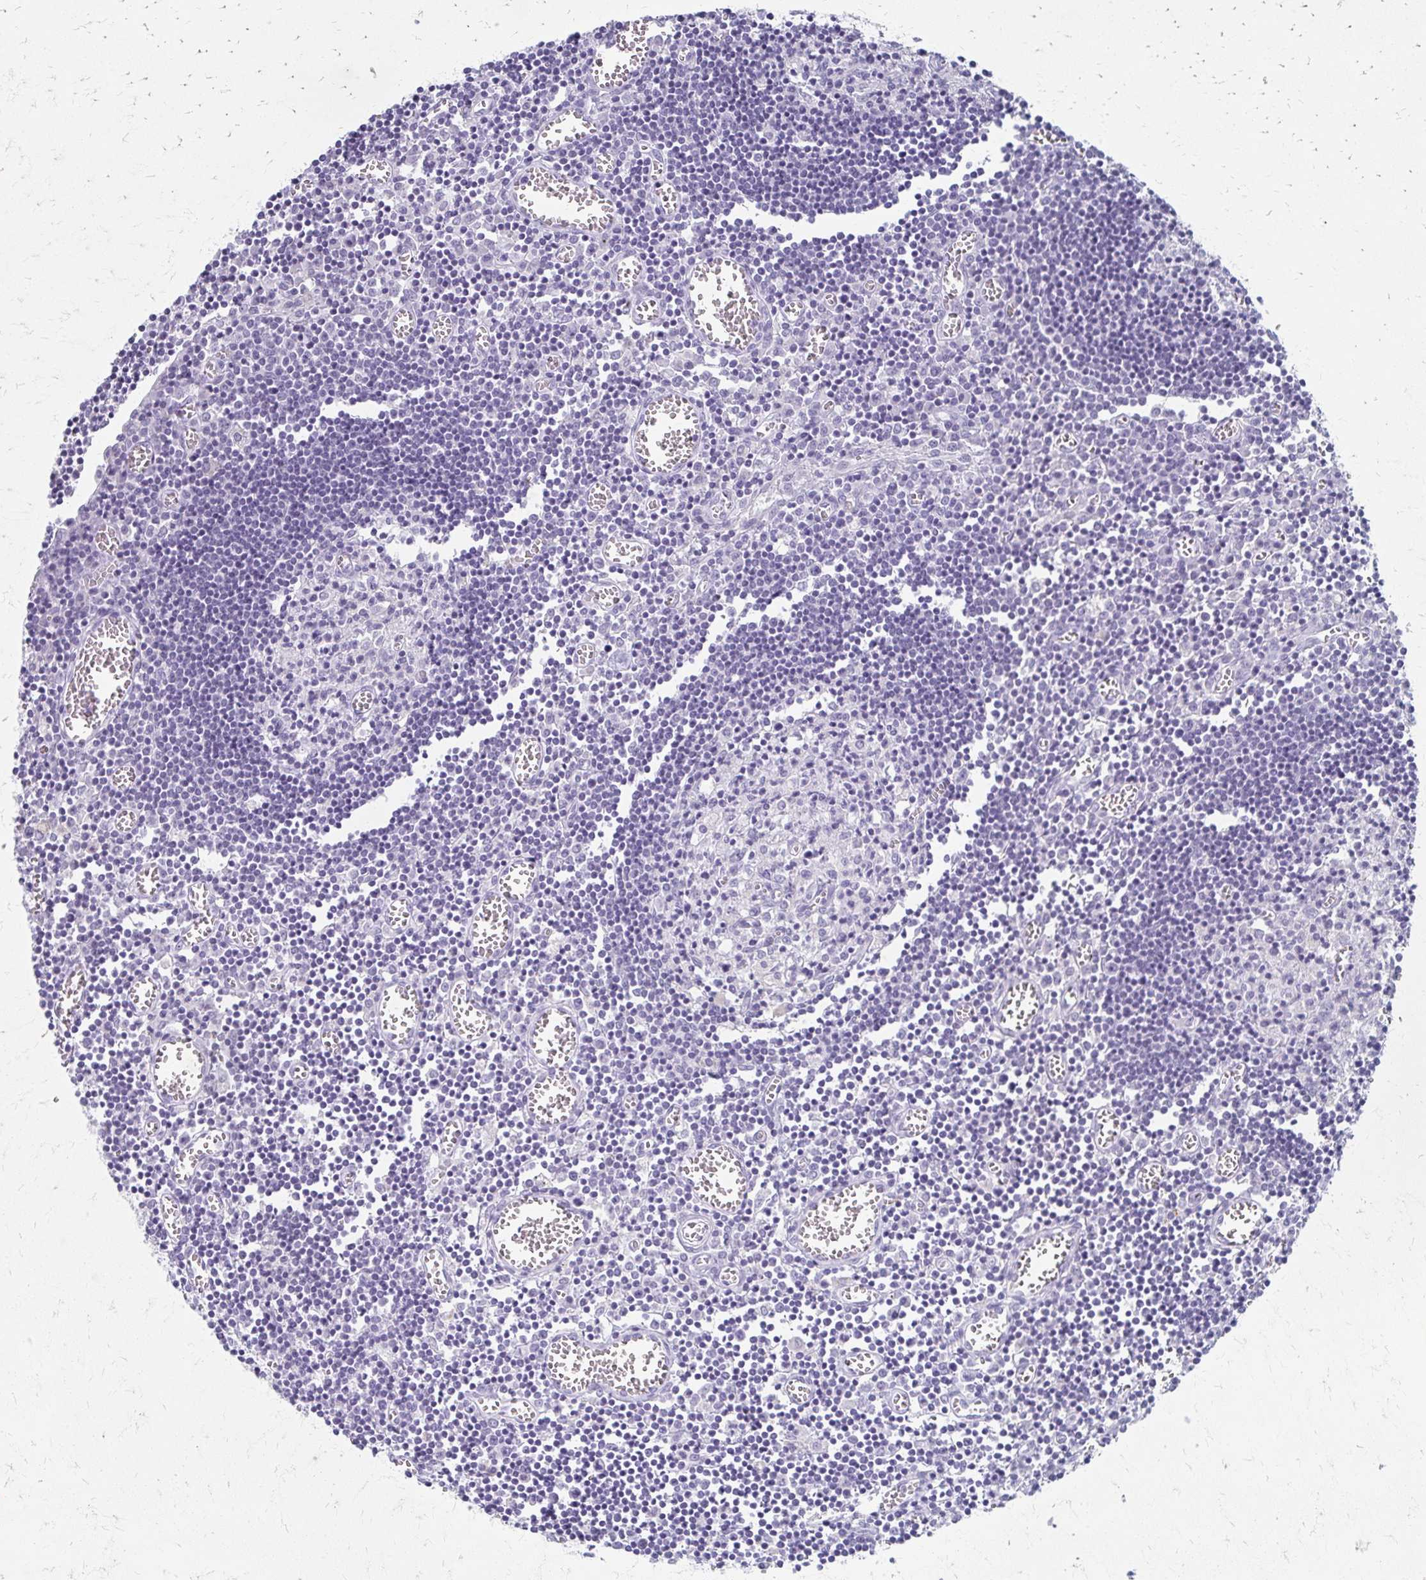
{"staining": {"intensity": "negative", "quantity": "none", "location": "none"}, "tissue": "lymph node", "cell_type": "Germinal center cells", "image_type": "normal", "snomed": [{"axis": "morphology", "description": "Normal tissue, NOS"}, {"axis": "topography", "description": "Lymph node"}], "caption": "Immunohistochemistry image of benign human lymph node stained for a protein (brown), which shows no staining in germinal center cells. (DAB (3,3'-diaminobenzidine) immunohistochemistry (IHC), high magnification).", "gene": "CYB5A", "patient": {"sex": "male", "age": 66}}